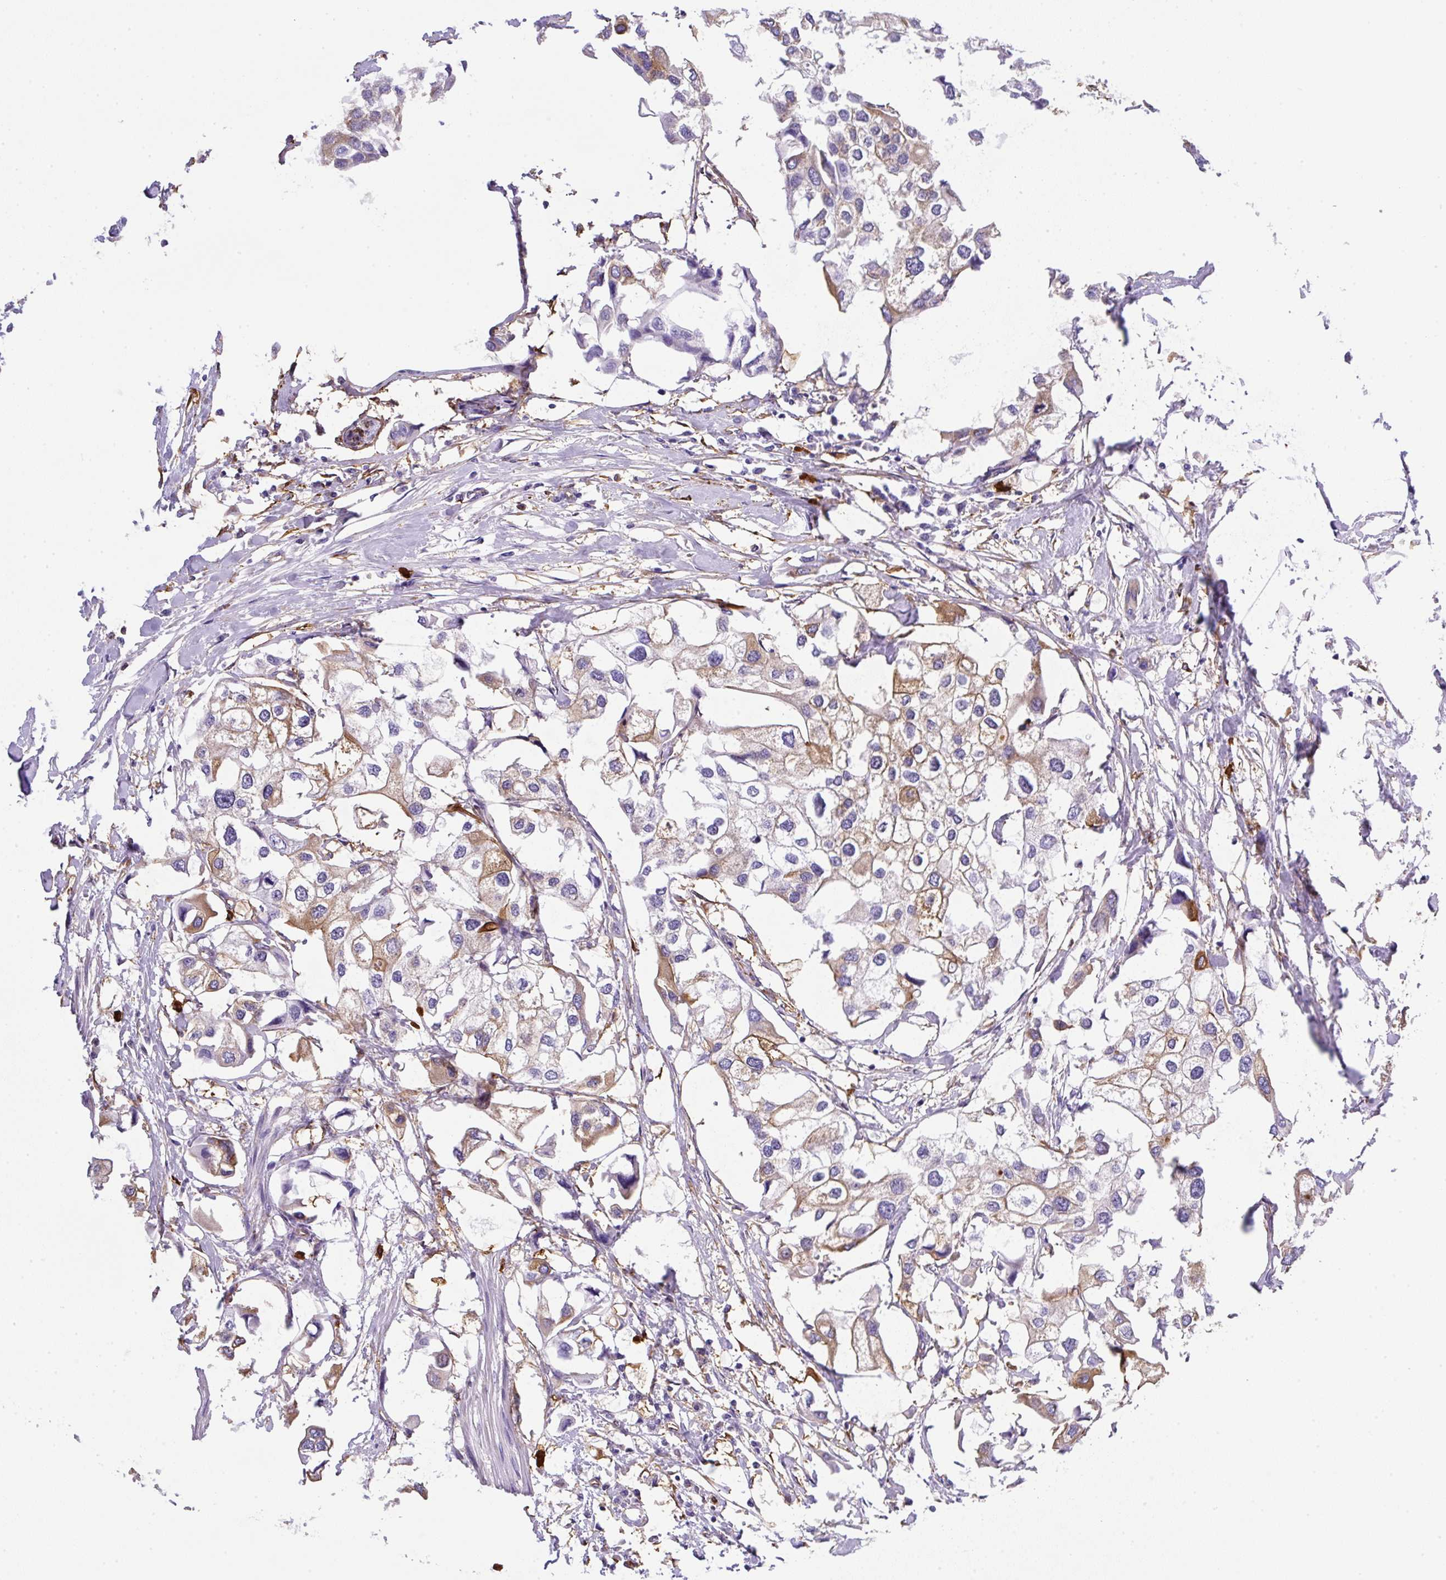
{"staining": {"intensity": "moderate", "quantity": "<25%", "location": "cytoplasmic/membranous"}, "tissue": "urothelial cancer", "cell_type": "Tumor cells", "image_type": "cancer", "snomed": [{"axis": "morphology", "description": "Urothelial carcinoma, High grade"}, {"axis": "topography", "description": "Urinary bladder"}], "caption": "Tumor cells display moderate cytoplasmic/membranous expression in about <25% of cells in high-grade urothelial carcinoma. (DAB = brown stain, brightfield microscopy at high magnification).", "gene": "MAGEB5", "patient": {"sex": "male", "age": 64}}